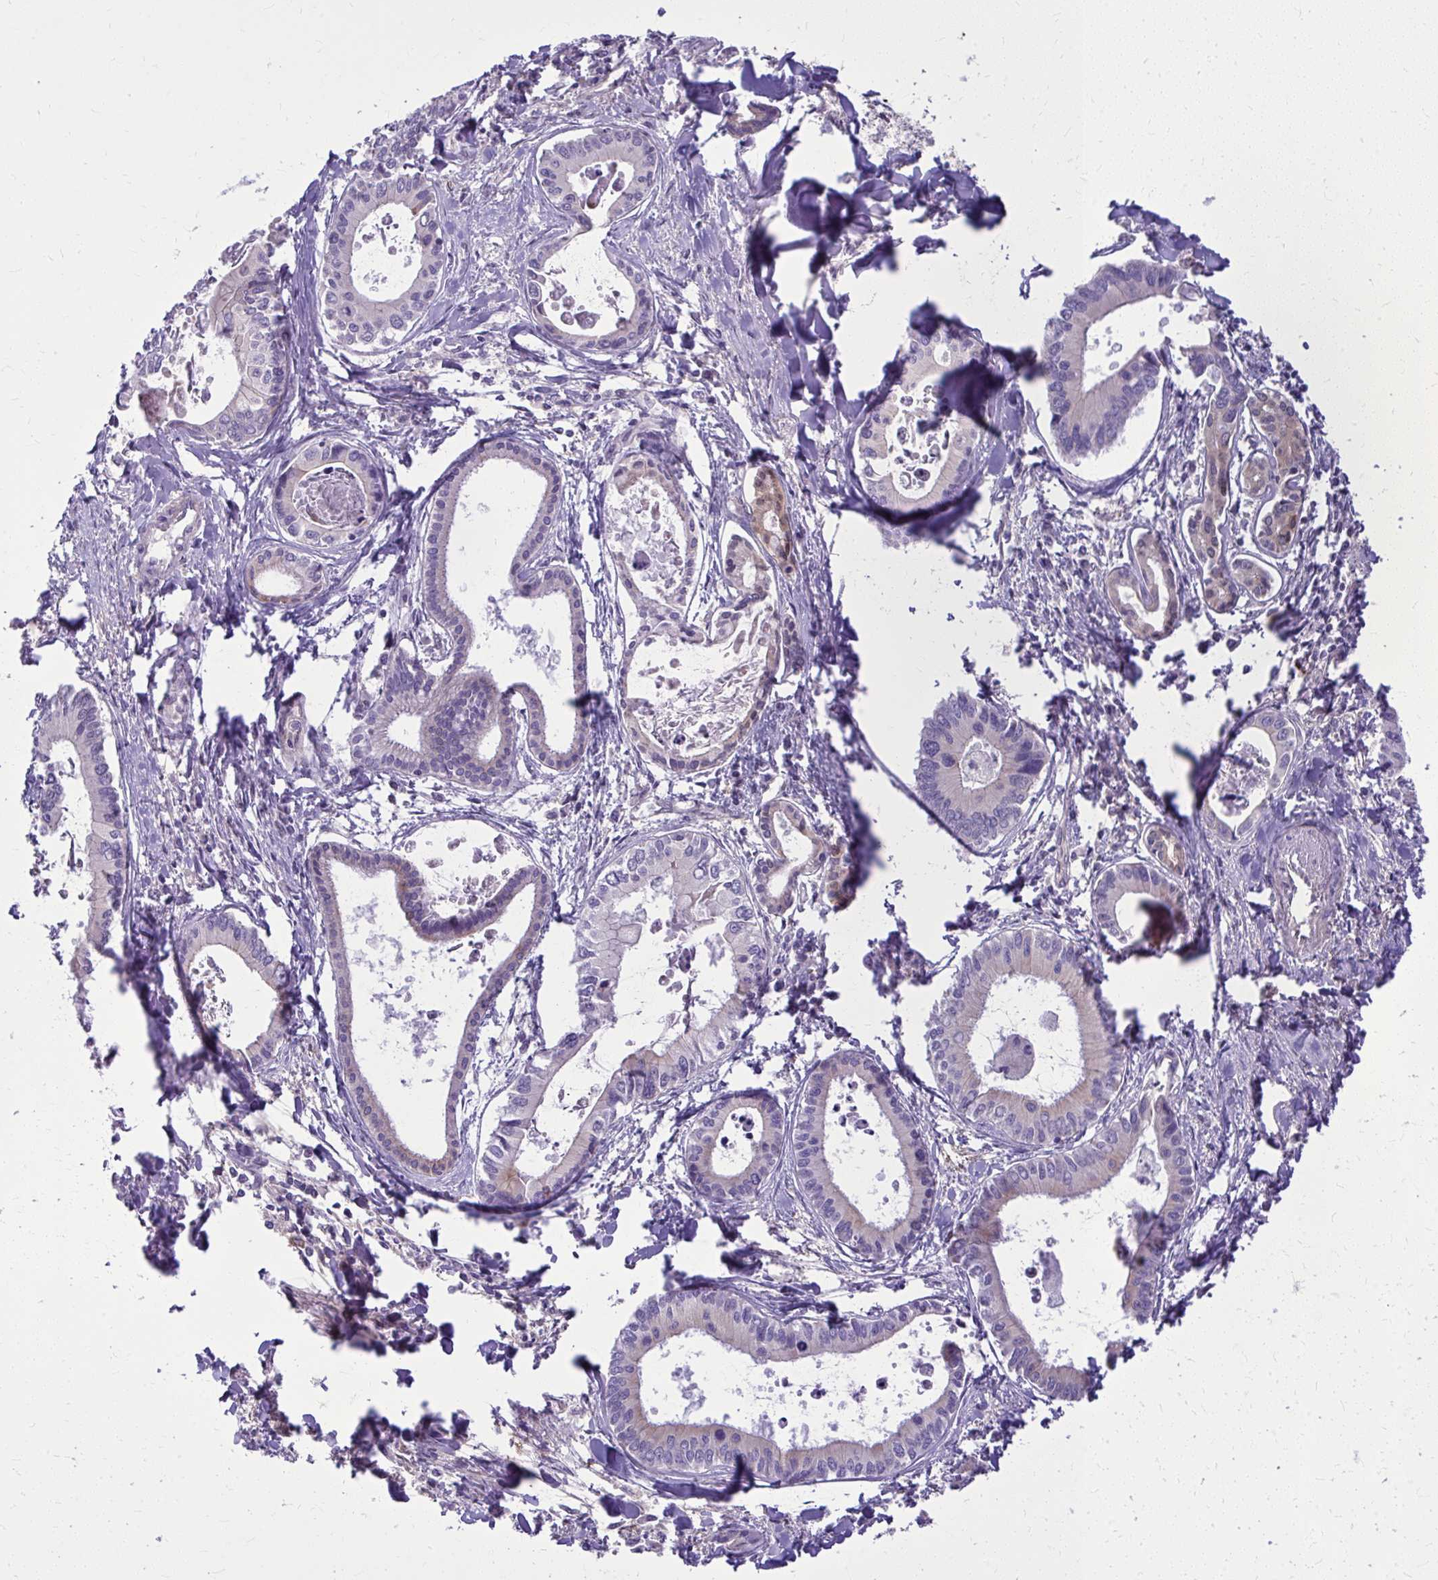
{"staining": {"intensity": "negative", "quantity": "none", "location": "none"}, "tissue": "liver cancer", "cell_type": "Tumor cells", "image_type": "cancer", "snomed": [{"axis": "morphology", "description": "Cholangiocarcinoma"}, {"axis": "topography", "description": "Liver"}], "caption": "DAB (3,3'-diaminobenzidine) immunohistochemical staining of liver cholangiocarcinoma reveals no significant expression in tumor cells.", "gene": "NNMT", "patient": {"sex": "male", "age": 66}}